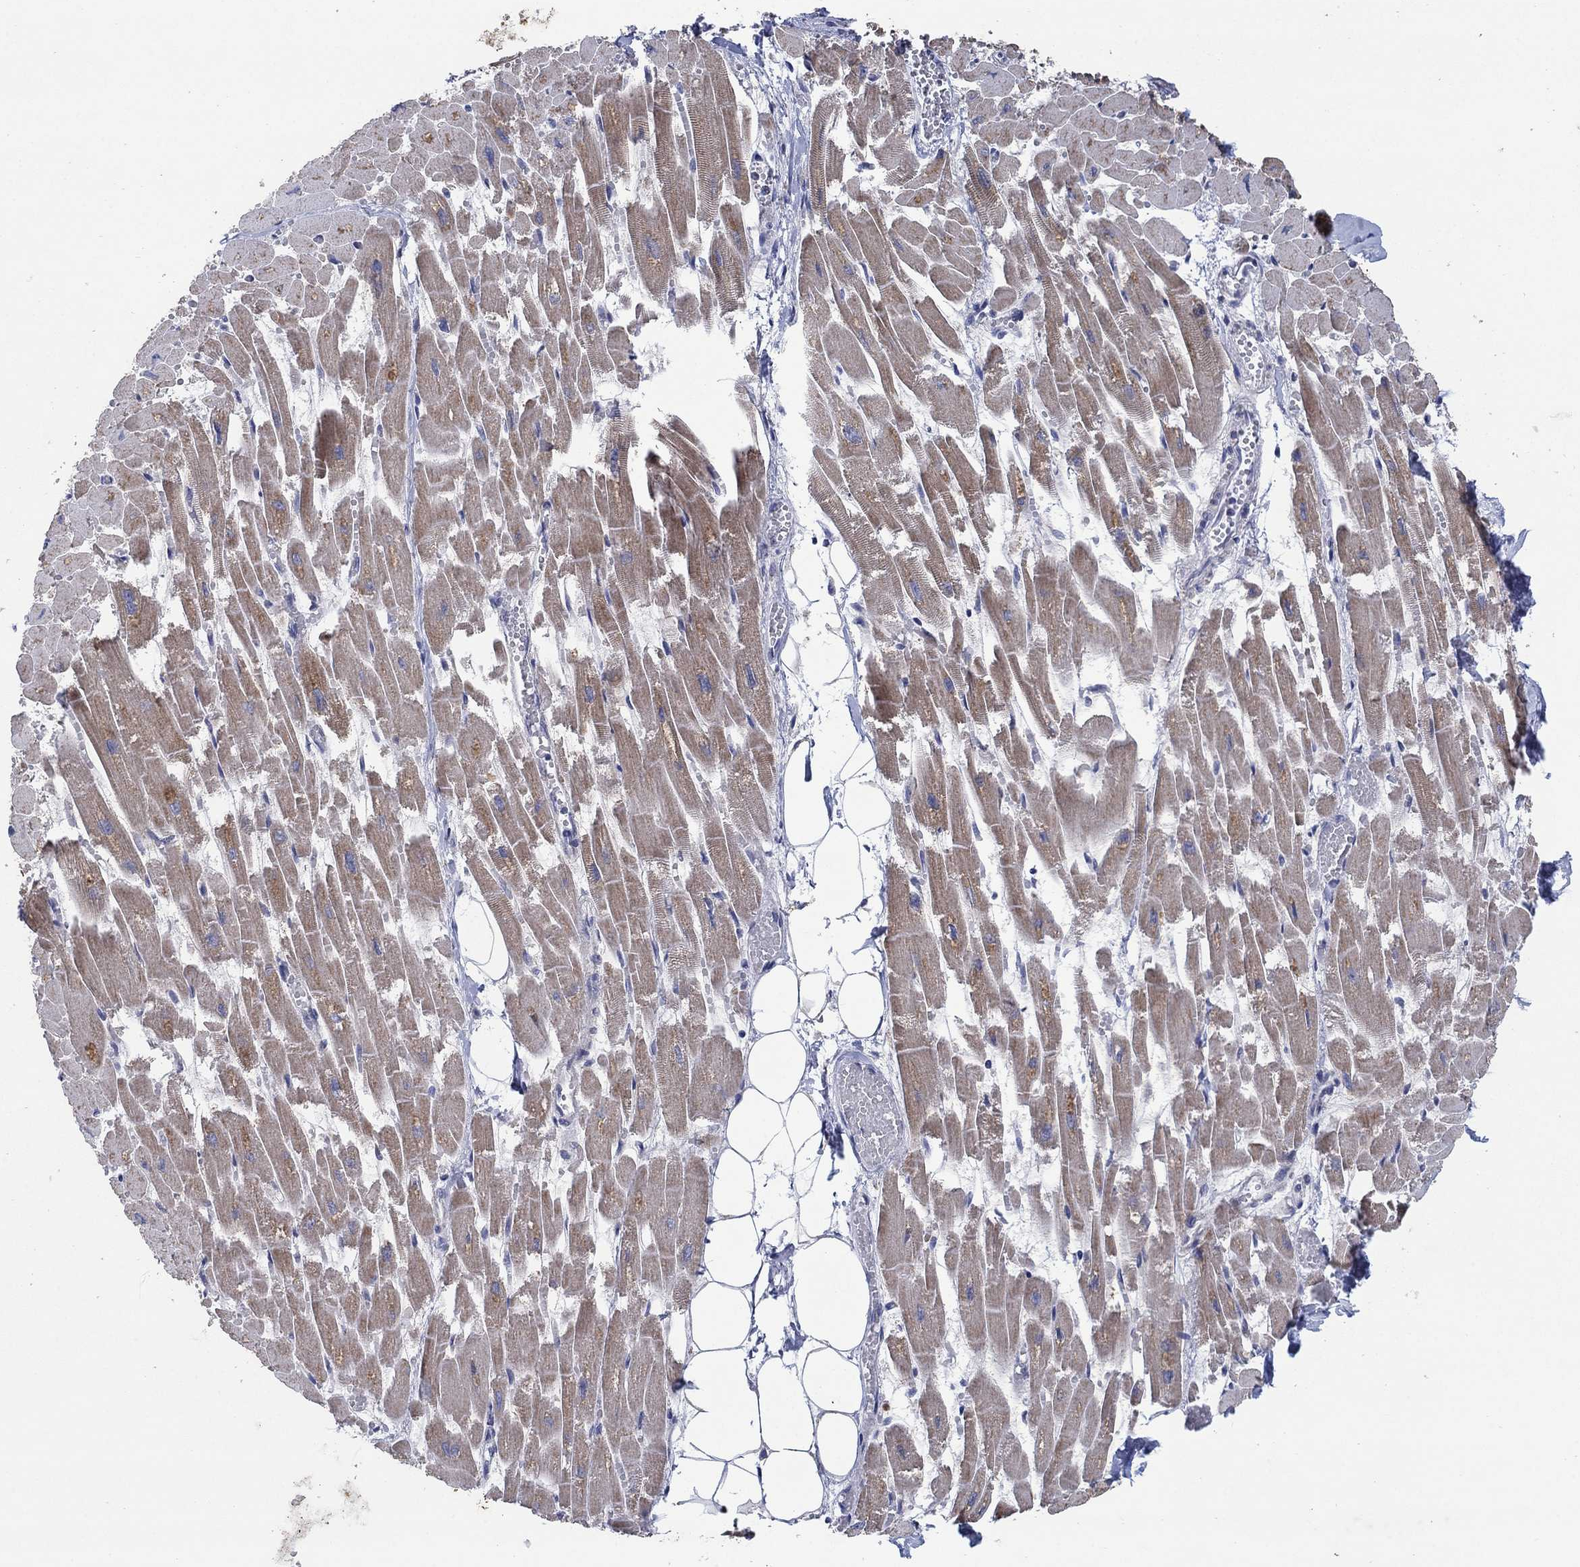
{"staining": {"intensity": "moderate", "quantity": "25%-75%", "location": "cytoplasmic/membranous"}, "tissue": "heart muscle", "cell_type": "Cardiomyocytes", "image_type": "normal", "snomed": [{"axis": "morphology", "description": "Normal tissue, NOS"}, {"axis": "topography", "description": "Heart"}], "caption": "A brown stain labels moderate cytoplasmic/membranous positivity of a protein in cardiomyocytes of normal human heart muscle.", "gene": "SDC1", "patient": {"sex": "female", "age": 52}}